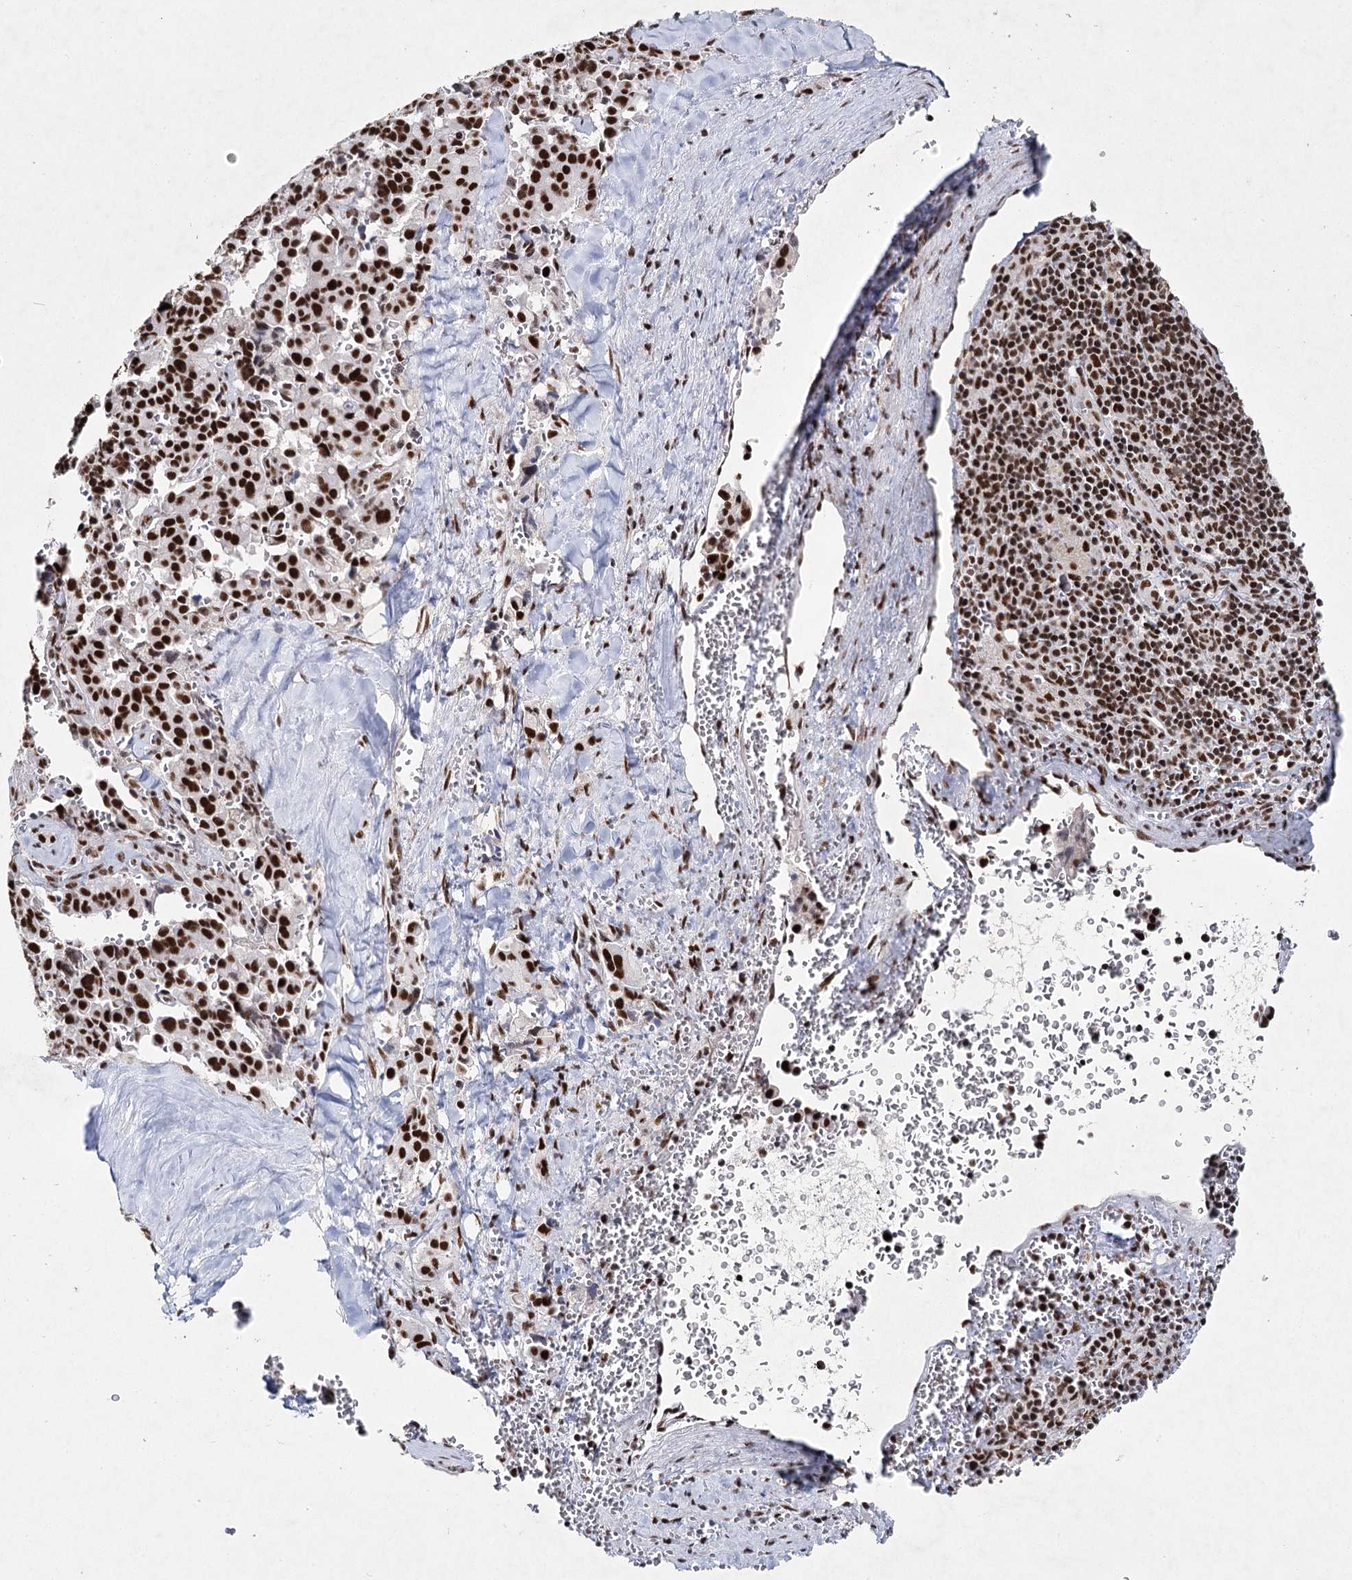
{"staining": {"intensity": "strong", "quantity": ">75%", "location": "nuclear"}, "tissue": "pancreatic cancer", "cell_type": "Tumor cells", "image_type": "cancer", "snomed": [{"axis": "morphology", "description": "Adenocarcinoma, NOS"}, {"axis": "topography", "description": "Pancreas"}], "caption": "Protein staining of pancreatic adenocarcinoma tissue exhibits strong nuclear staining in approximately >75% of tumor cells. Immunohistochemistry stains the protein of interest in brown and the nuclei are stained blue.", "gene": "SCAF8", "patient": {"sex": "male", "age": 65}}